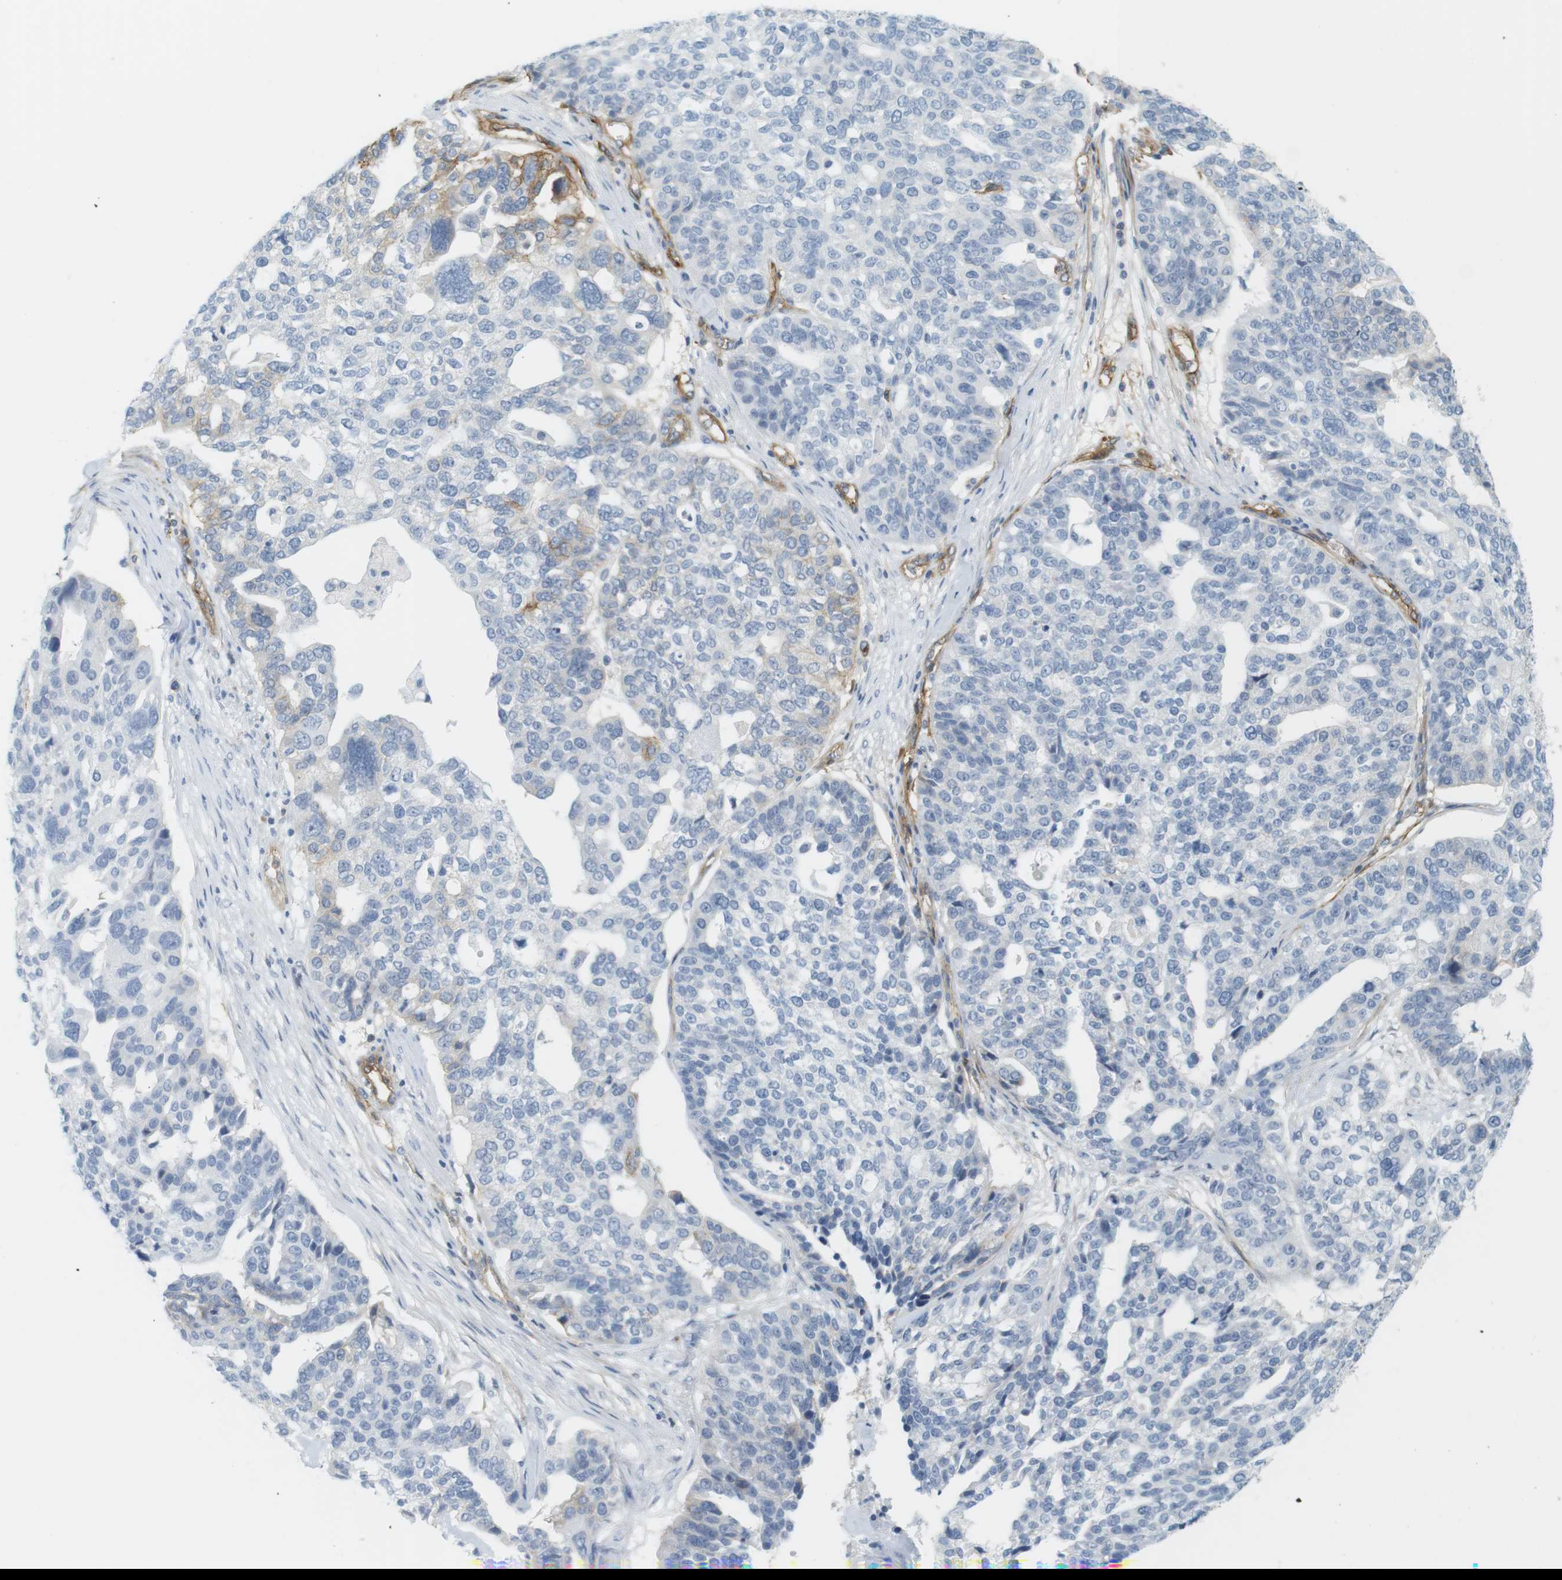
{"staining": {"intensity": "negative", "quantity": "none", "location": "none"}, "tissue": "ovarian cancer", "cell_type": "Tumor cells", "image_type": "cancer", "snomed": [{"axis": "morphology", "description": "Cystadenocarcinoma, serous, NOS"}, {"axis": "topography", "description": "Ovary"}], "caption": "An immunohistochemistry (IHC) histopathology image of ovarian cancer (serous cystadenocarcinoma) is shown. There is no staining in tumor cells of ovarian cancer (serous cystadenocarcinoma). (Immunohistochemistry, brightfield microscopy, high magnification).", "gene": "F2R", "patient": {"sex": "female", "age": 59}}